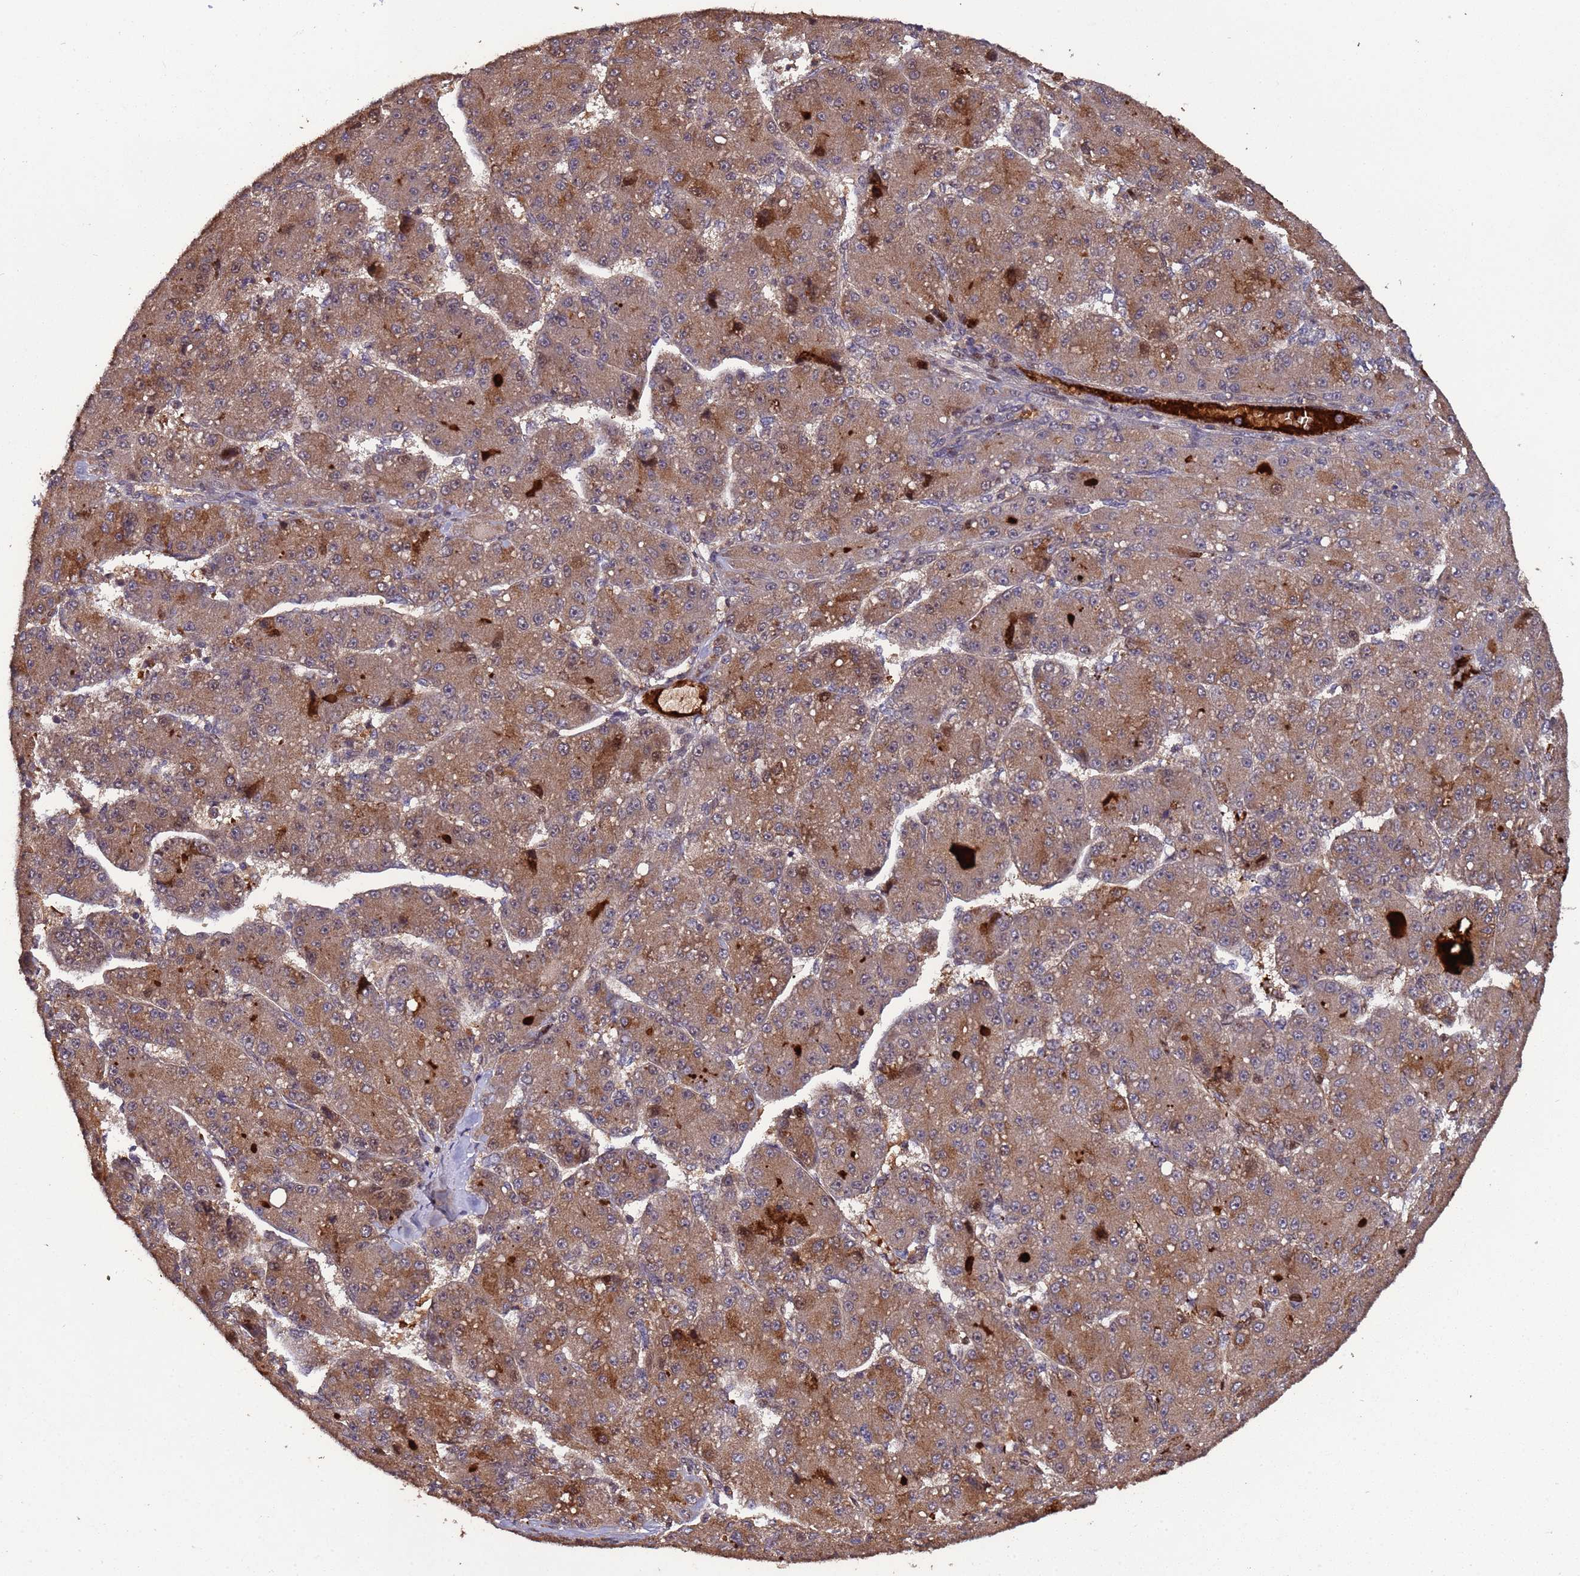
{"staining": {"intensity": "moderate", "quantity": ">75%", "location": "cytoplasmic/membranous"}, "tissue": "liver cancer", "cell_type": "Tumor cells", "image_type": "cancer", "snomed": [{"axis": "morphology", "description": "Carcinoma, Hepatocellular, NOS"}, {"axis": "topography", "description": "Liver"}], "caption": "This is a photomicrograph of IHC staining of hepatocellular carcinoma (liver), which shows moderate positivity in the cytoplasmic/membranous of tumor cells.", "gene": "CCDC184", "patient": {"sex": "male", "age": 67}}